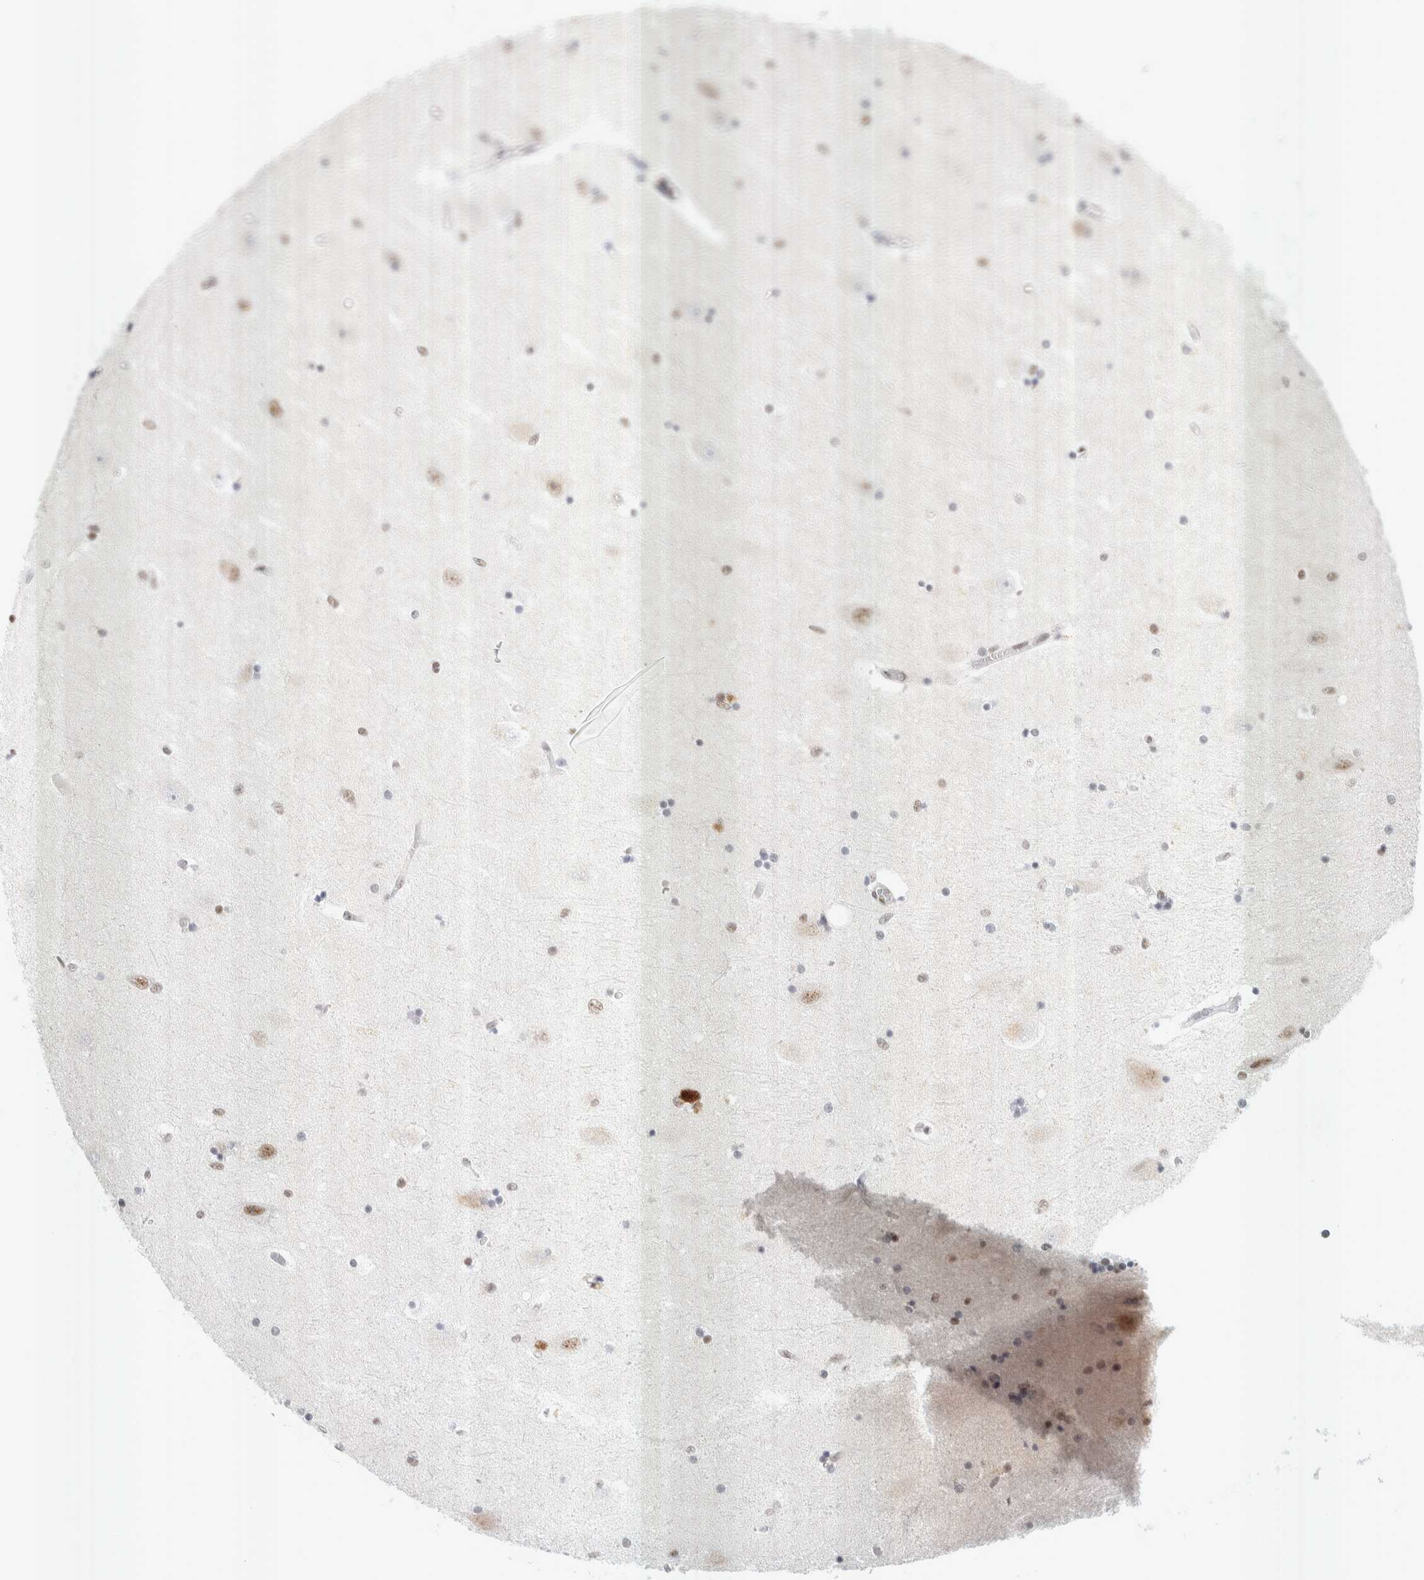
{"staining": {"intensity": "moderate", "quantity": "<25%", "location": "nuclear"}, "tissue": "hippocampus", "cell_type": "Glial cells", "image_type": "normal", "snomed": [{"axis": "morphology", "description": "Normal tissue, NOS"}, {"axis": "topography", "description": "Hippocampus"}], "caption": "Immunohistochemical staining of benign hippocampus reveals low levels of moderate nuclear positivity in approximately <25% of glial cells. (DAB (3,3'-diaminobenzidine) IHC, brown staining for protein, blue staining for nuclei).", "gene": "TRMT12", "patient": {"sex": "female", "age": 54}}